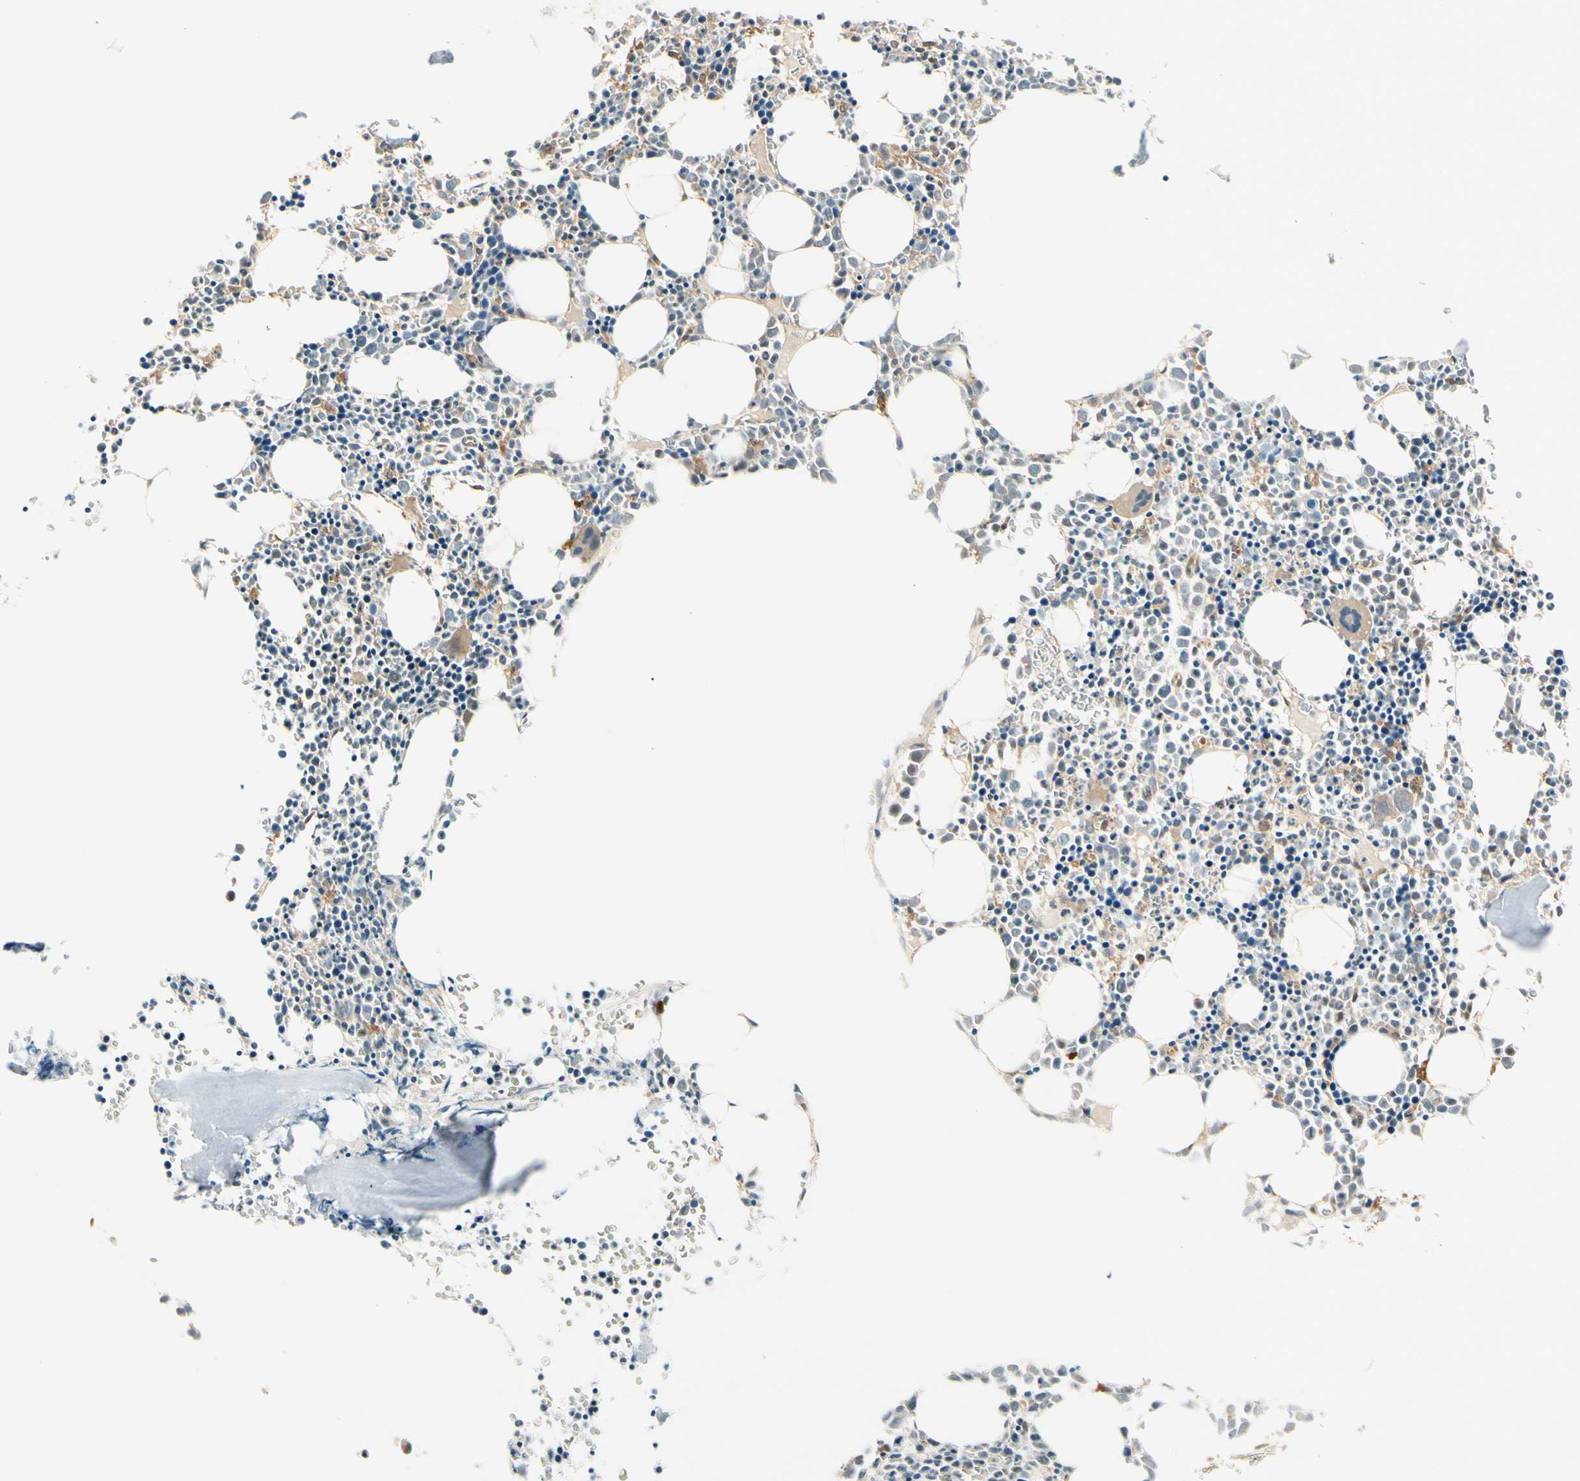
{"staining": {"intensity": "weak", "quantity": "<25%", "location": "cytoplasmic/membranous"}, "tissue": "bone marrow", "cell_type": "Hematopoietic cells", "image_type": "normal", "snomed": [{"axis": "morphology", "description": "Normal tissue, NOS"}, {"axis": "morphology", "description": "Inflammation, NOS"}, {"axis": "topography", "description": "Bone marrow"}], "caption": "Photomicrograph shows no protein positivity in hematopoietic cells of benign bone marrow. The staining was performed using DAB (3,3'-diaminobenzidine) to visualize the protein expression in brown, while the nuclei were stained in blue with hematoxylin (Magnification: 20x).", "gene": "SERPINB6", "patient": {"sex": "female", "age": 17}}